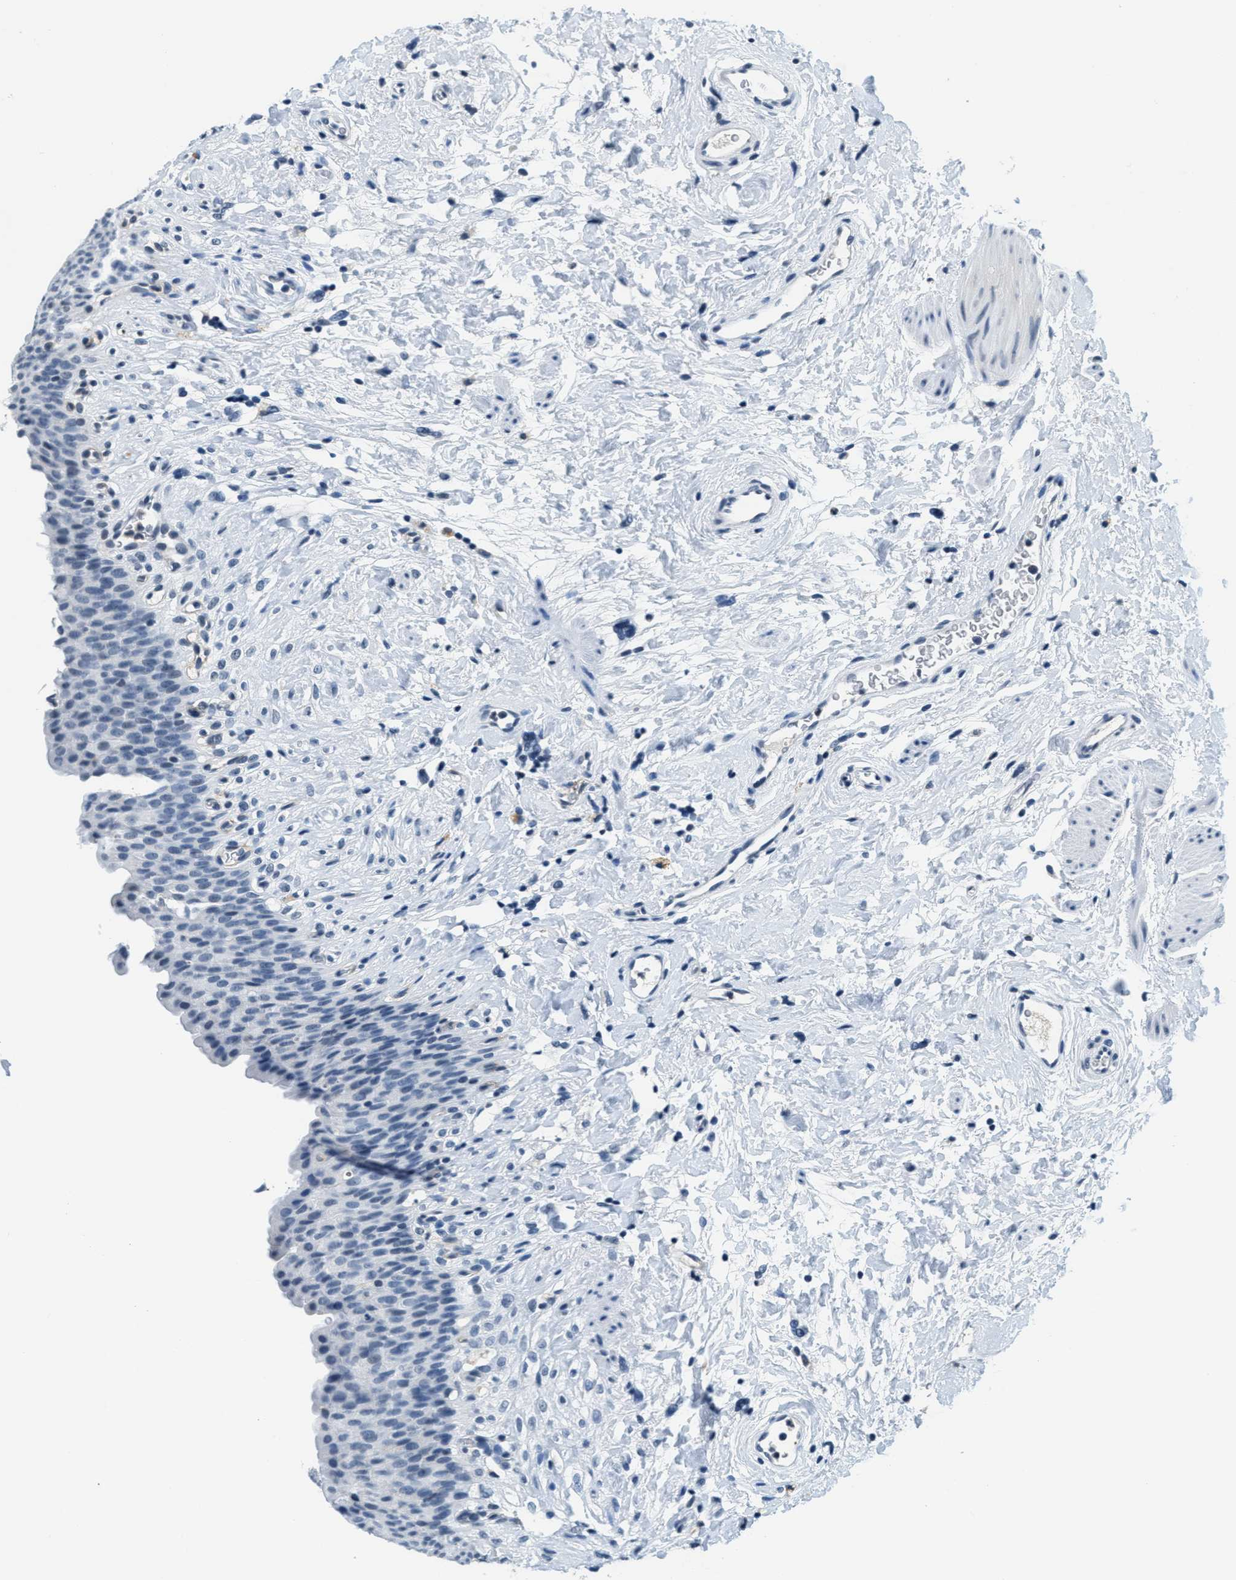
{"staining": {"intensity": "negative", "quantity": "none", "location": "none"}, "tissue": "urinary bladder", "cell_type": "Urothelial cells", "image_type": "normal", "snomed": [{"axis": "morphology", "description": "Normal tissue, NOS"}, {"axis": "topography", "description": "Urinary bladder"}], "caption": "Urinary bladder was stained to show a protein in brown. There is no significant staining in urothelial cells. Nuclei are stained in blue.", "gene": "CA4", "patient": {"sex": "female", "age": 79}}